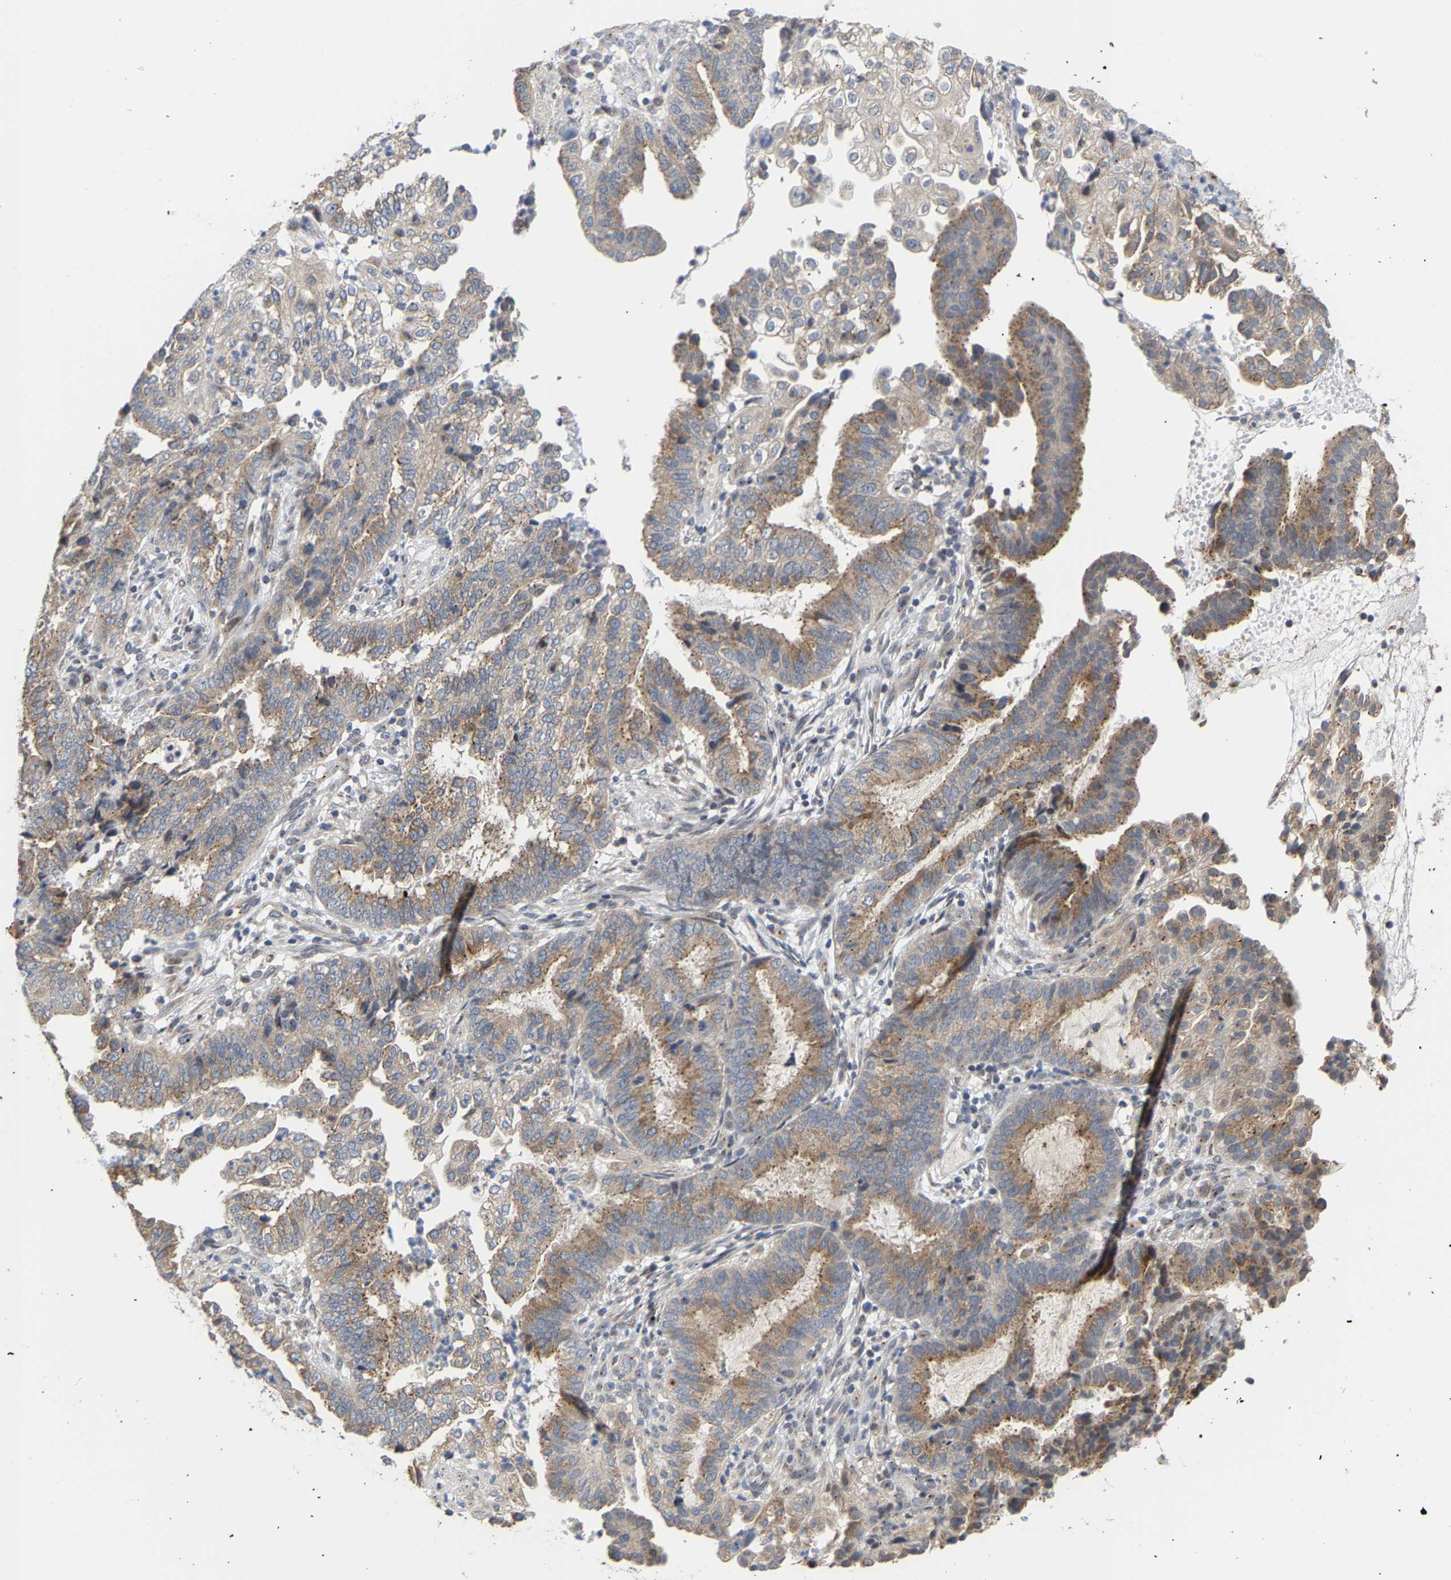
{"staining": {"intensity": "moderate", "quantity": ">75%", "location": "cytoplasmic/membranous"}, "tissue": "endometrial cancer", "cell_type": "Tumor cells", "image_type": "cancer", "snomed": [{"axis": "morphology", "description": "Adenocarcinoma, NOS"}, {"axis": "topography", "description": "Endometrium"}], "caption": "Moderate cytoplasmic/membranous staining for a protein is identified in approximately >75% of tumor cells of endometrial cancer (adenocarcinoma) using immunohistochemistry.", "gene": "PCNT", "patient": {"sex": "female", "age": 51}}